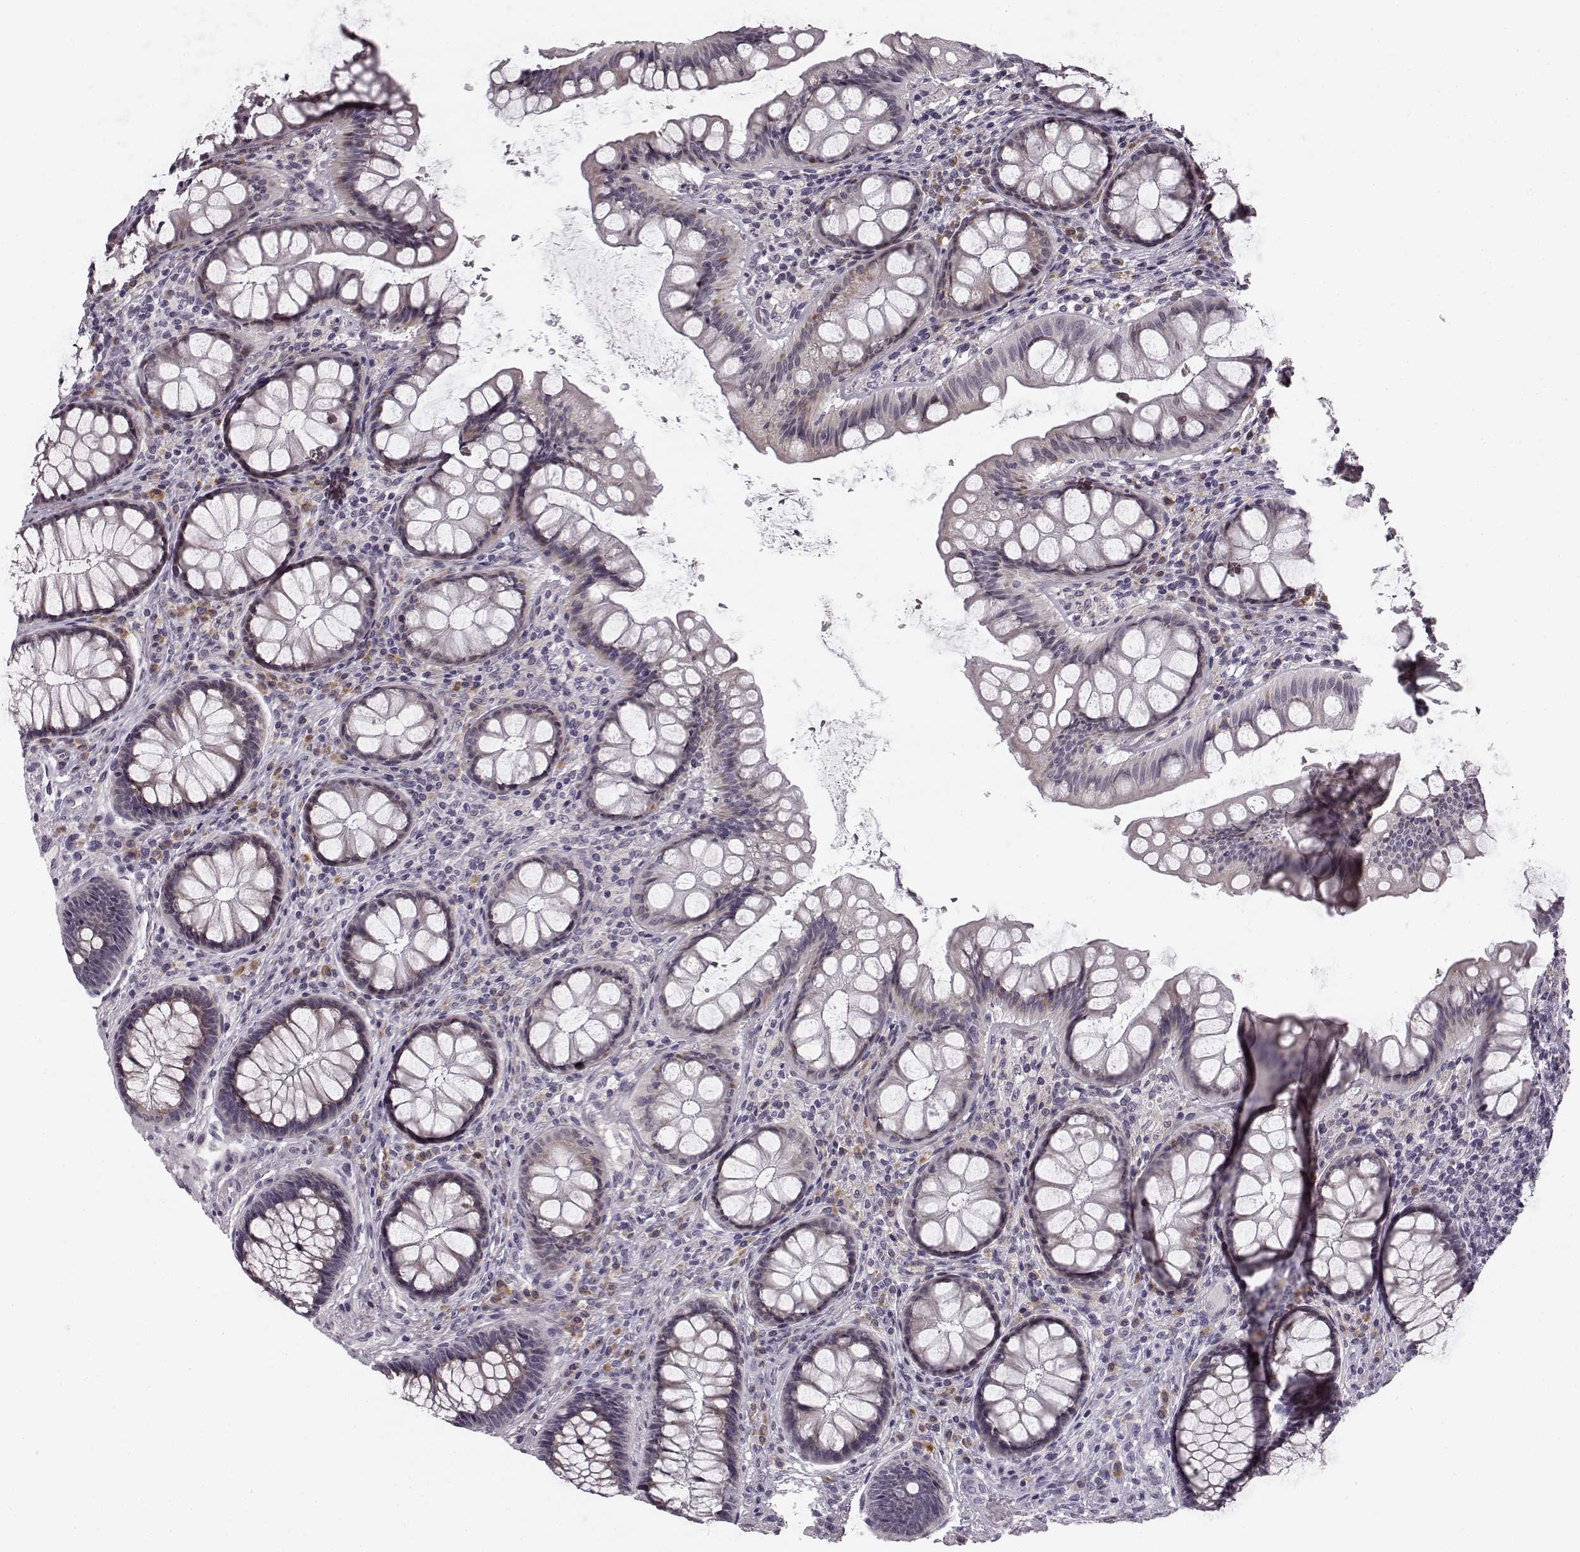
{"staining": {"intensity": "negative", "quantity": "none", "location": "none"}, "tissue": "colon", "cell_type": "Endothelial cells", "image_type": "normal", "snomed": [{"axis": "morphology", "description": "Normal tissue, NOS"}, {"axis": "topography", "description": "Colon"}], "caption": "Protein analysis of benign colon reveals no significant expression in endothelial cells.", "gene": "FAM234B", "patient": {"sex": "female", "age": 65}}